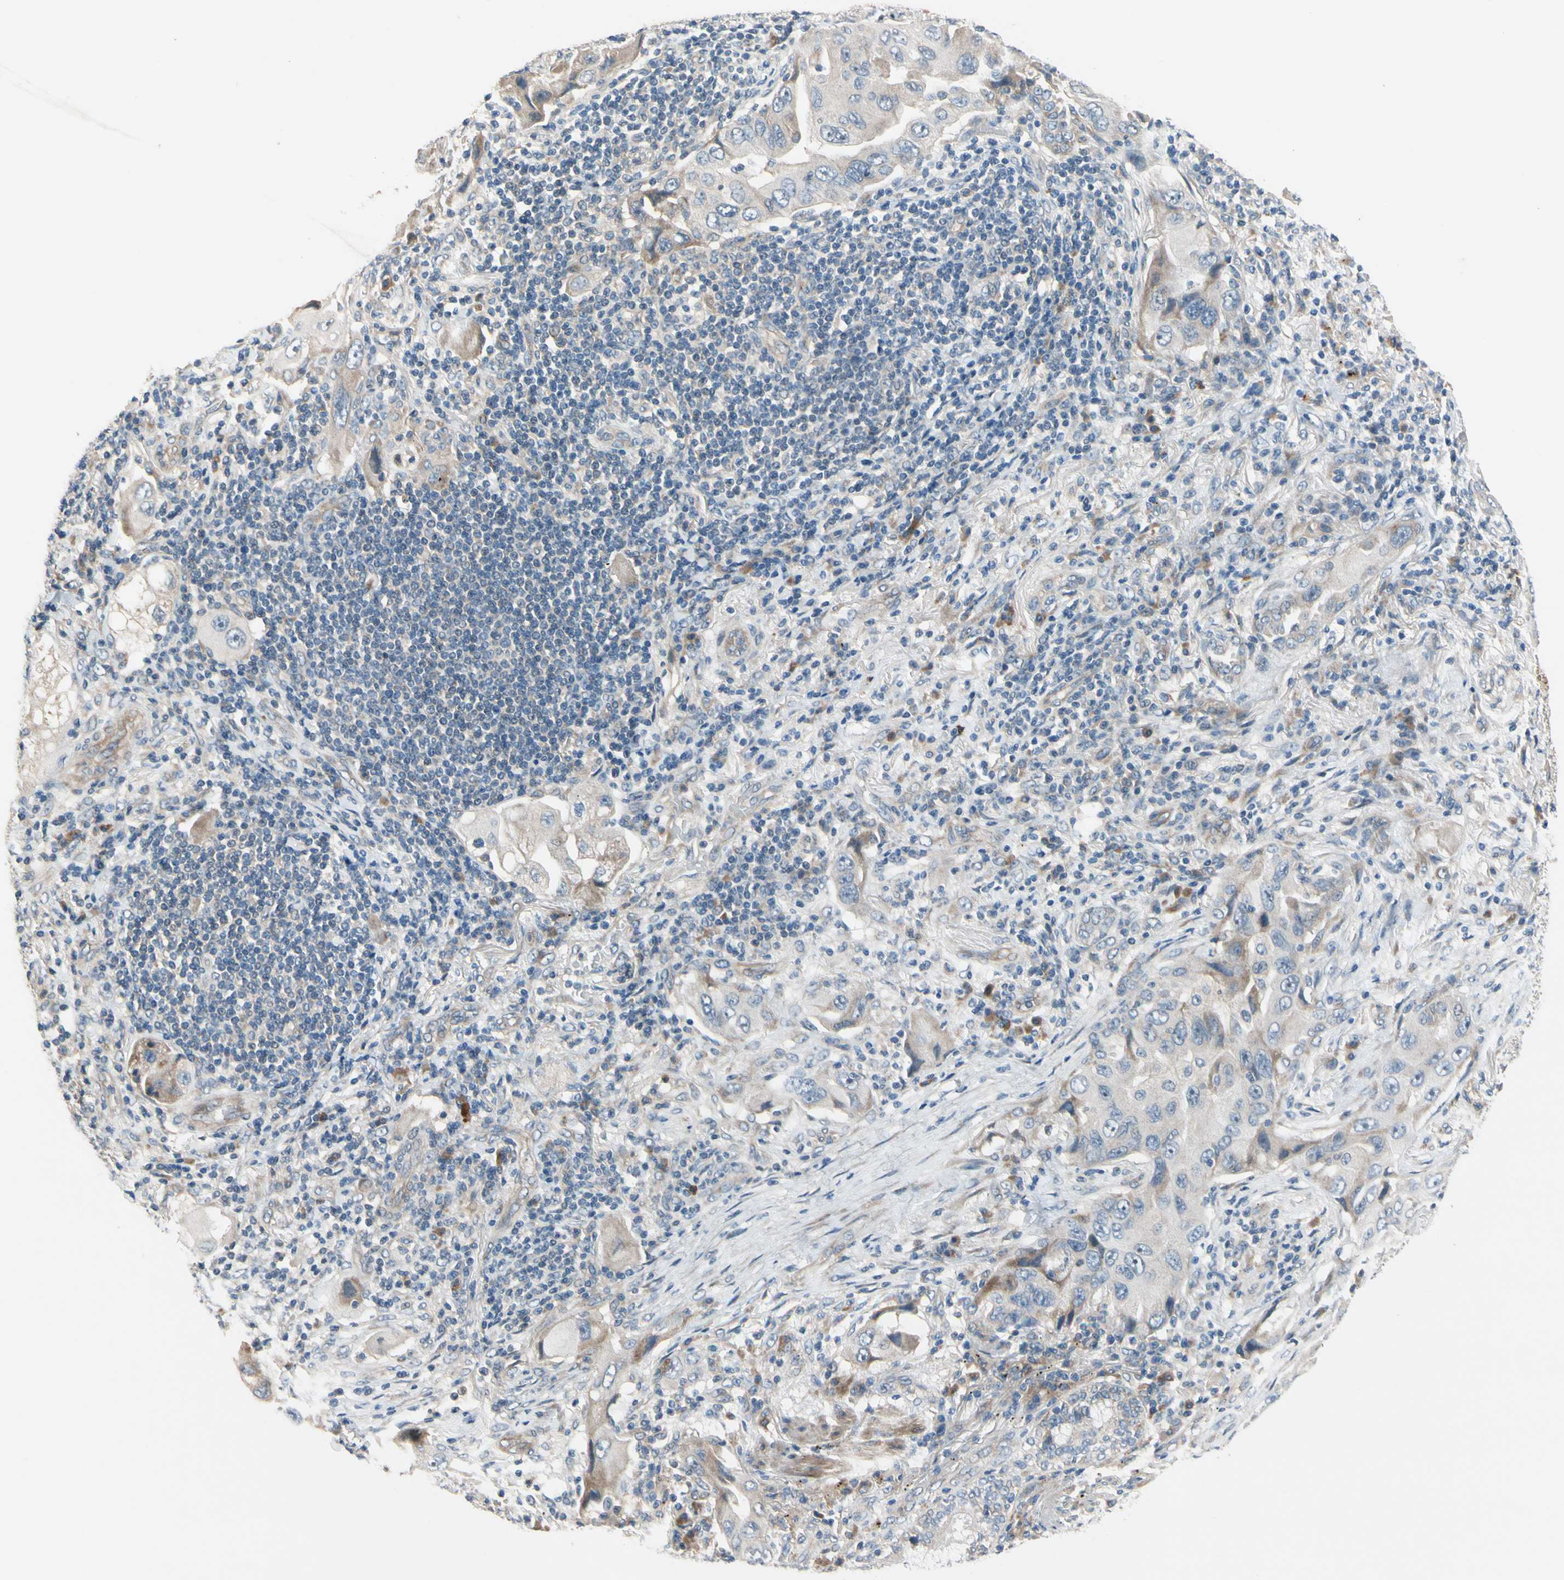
{"staining": {"intensity": "weak", "quantity": "<25%", "location": "cytoplasmic/membranous"}, "tissue": "lung cancer", "cell_type": "Tumor cells", "image_type": "cancer", "snomed": [{"axis": "morphology", "description": "Adenocarcinoma, NOS"}, {"axis": "topography", "description": "Lung"}], "caption": "Tumor cells are negative for protein expression in human adenocarcinoma (lung).", "gene": "SIGLEC5", "patient": {"sex": "female", "age": 65}}